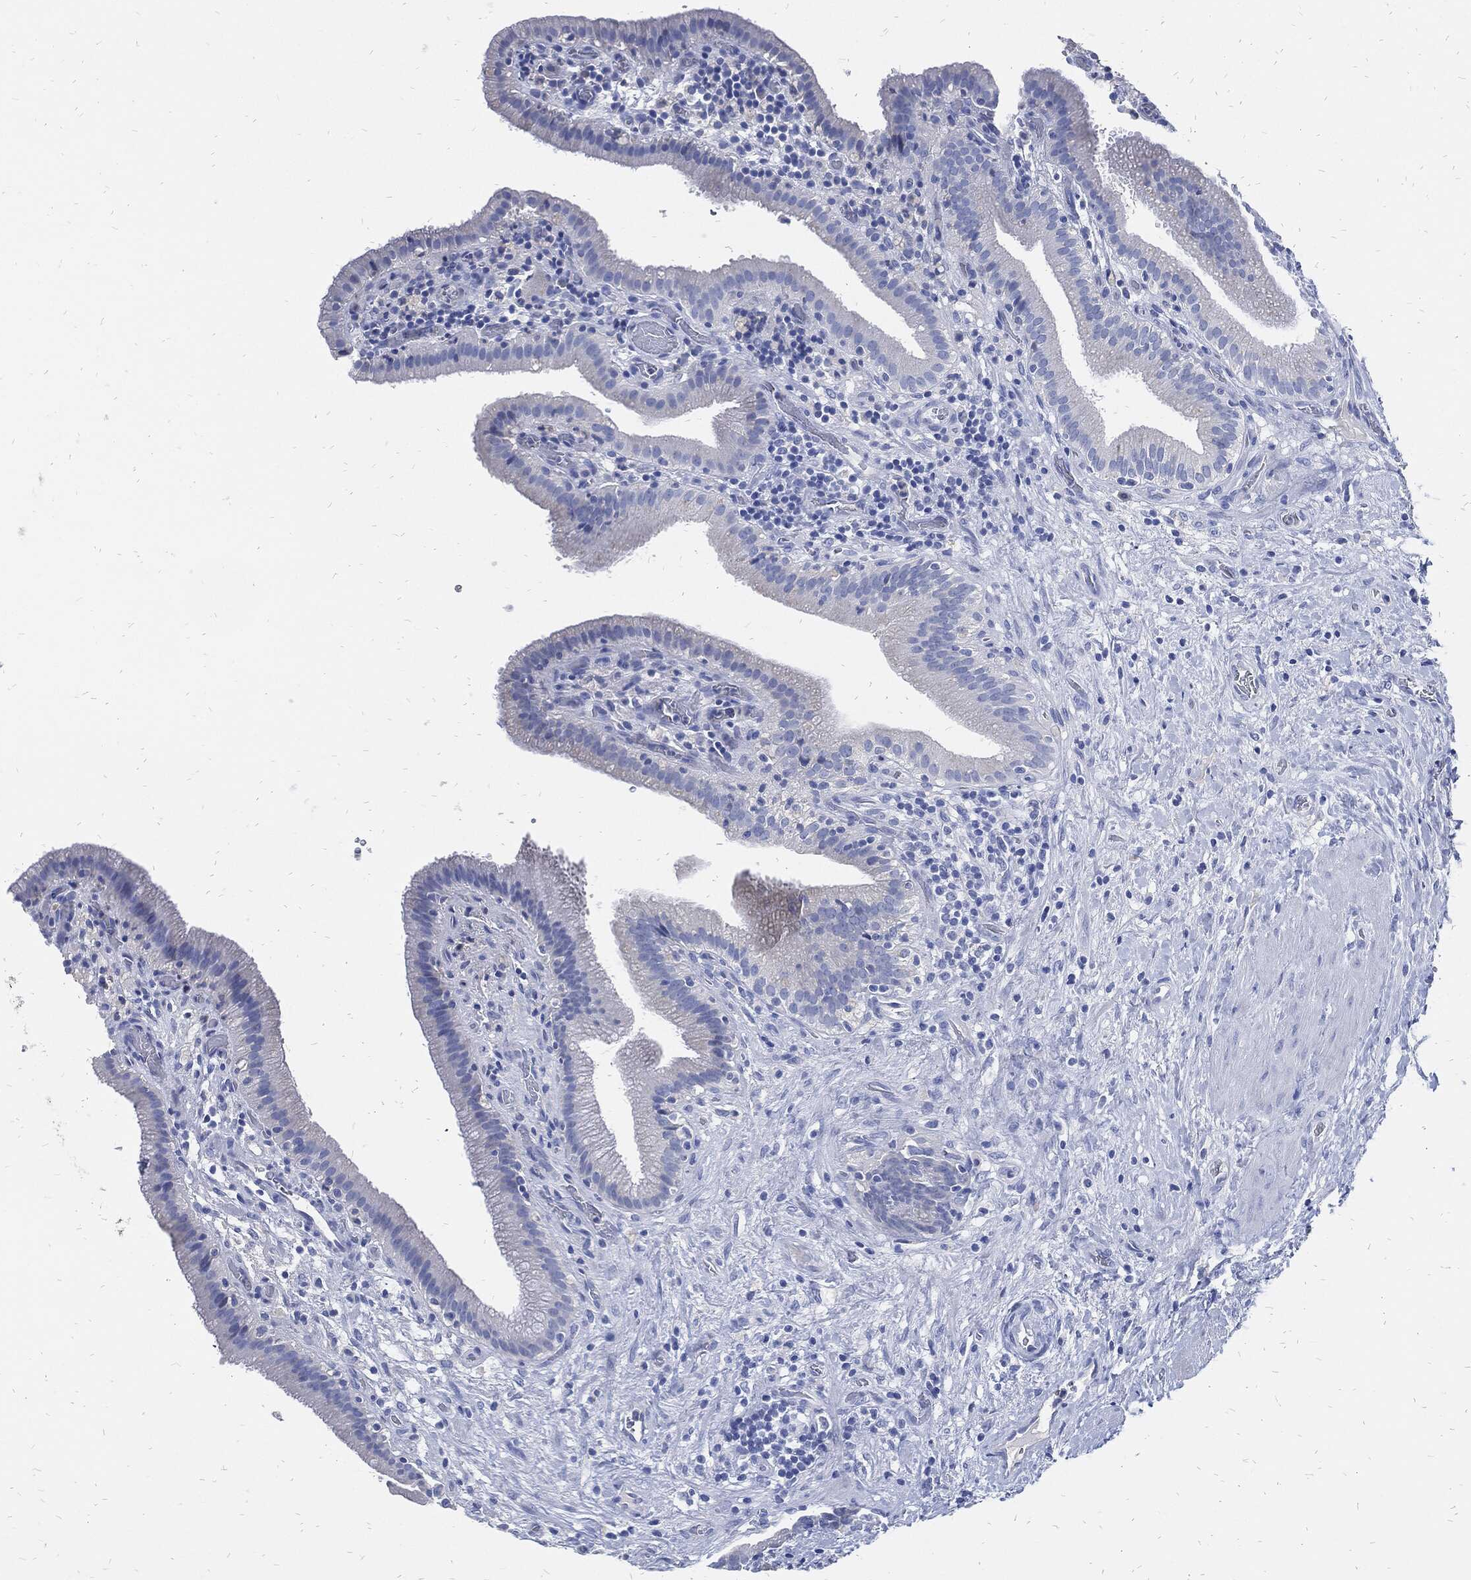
{"staining": {"intensity": "negative", "quantity": "none", "location": "none"}, "tissue": "gallbladder", "cell_type": "Glandular cells", "image_type": "normal", "snomed": [{"axis": "morphology", "description": "Normal tissue, NOS"}, {"axis": "topography", "description": "Gallbladder"}], "caption": "A photomicrograph of gallbladder stained for a protein demonstrates no brown staining in glandular cells. The staining was performed using DAB to visualize the protein expression in brown, while the nuclei were stained in blue with hematoxylin (Magnification: 20x).", "gene": "FABP4", "patient": {"sex": "male", "age": 62}}